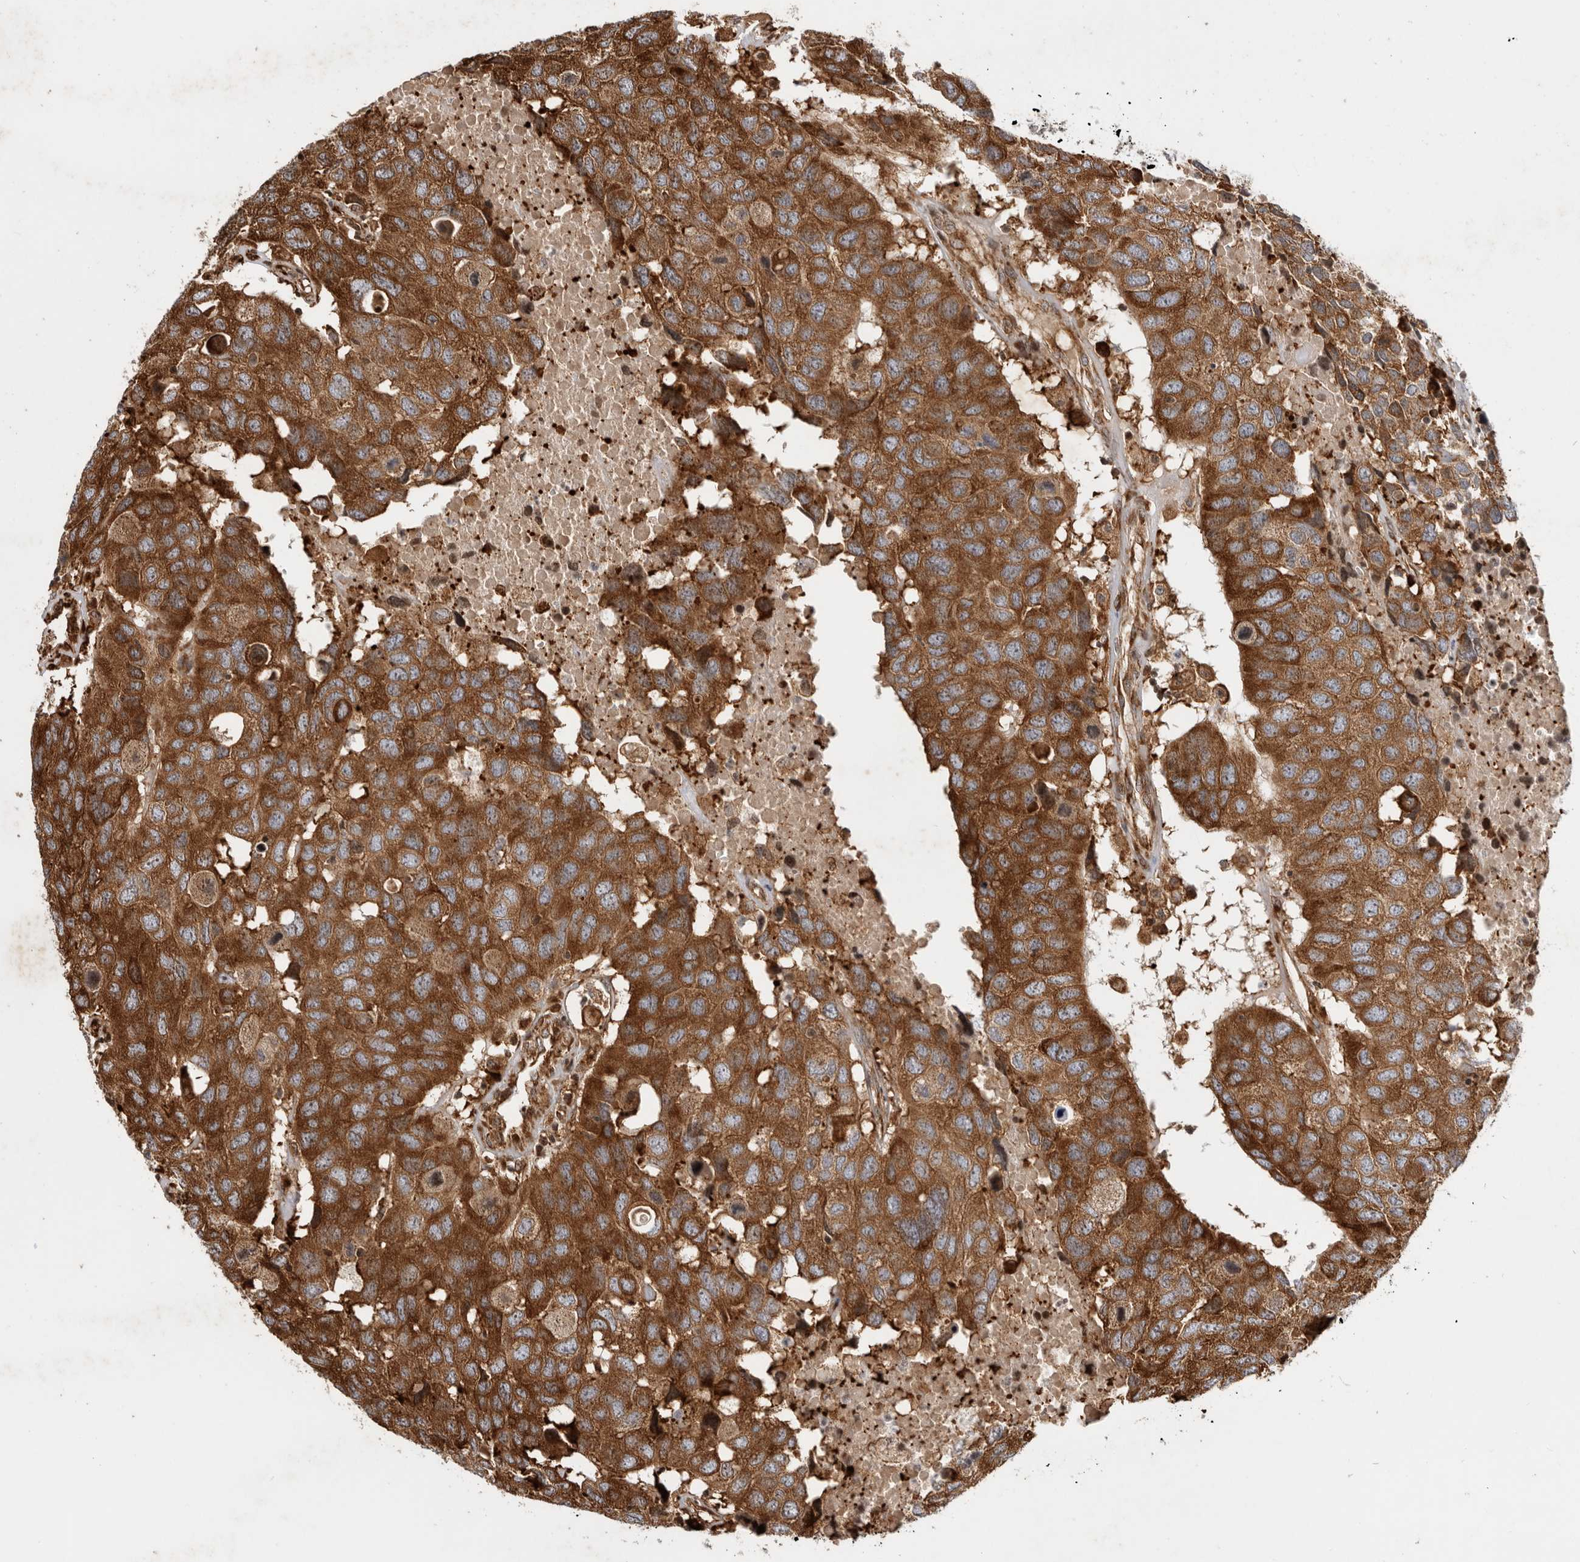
{"staining": {"intensity": "strong", "quantity": ">75%", "location": "cytoplasmic/membranous"}, "tissue": "head and neck cancer", "cell_type": "Tumor cells", "image_type": "cancer", "snomed": [{"axis": "morphology", "description": "Squamous cell carcinoma, NOS"}, {"axis": "topography", "description": "Head-Neck"}], "caption": "Immunohistochemical staining of squamous cell carcinoma (head and neck) demonstrates strong cytoplasmic/membranous protein staining in about >75% of tumor cells.", "gene": "FZD3", "patient": {"sex": "male", "age": 66}}